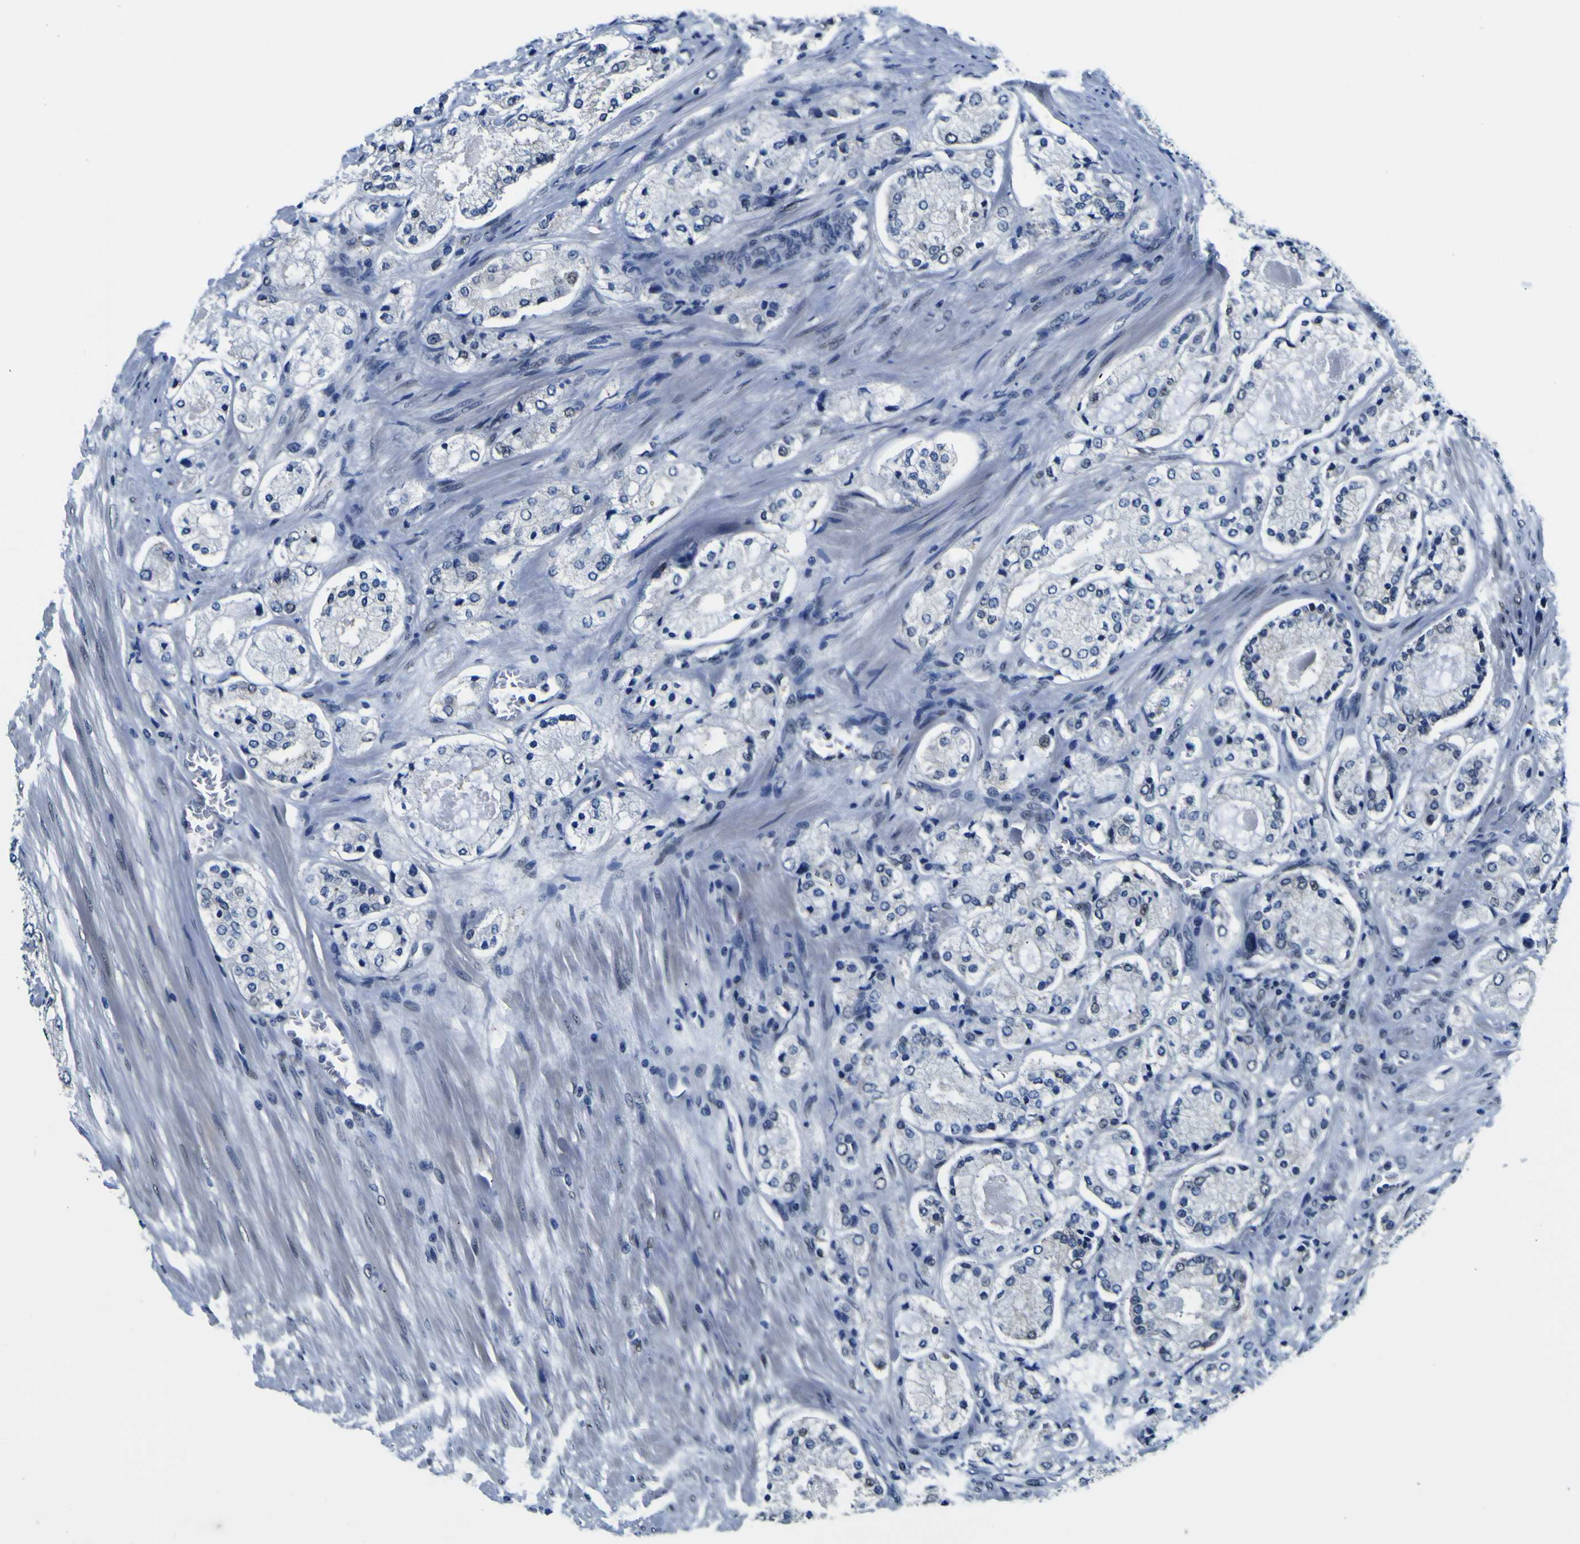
{"staining": {"intensity": "weak", "quantity": "<25%", "location": "nuclear"}, "tissue": "prostate cancer", "cell_type": "Tumor cells", "image_type": "cancer", "snomed": [{"axis": "morphology", "description": "Adenocarcinoma, High grade"}, {"axis": "topography", "description": "Prostate"}], "caption": "Tumor cells show no significant staining in prostate cancer.", "gene": "CUL4B", "patient": {"sex": "male", "age": 65}}